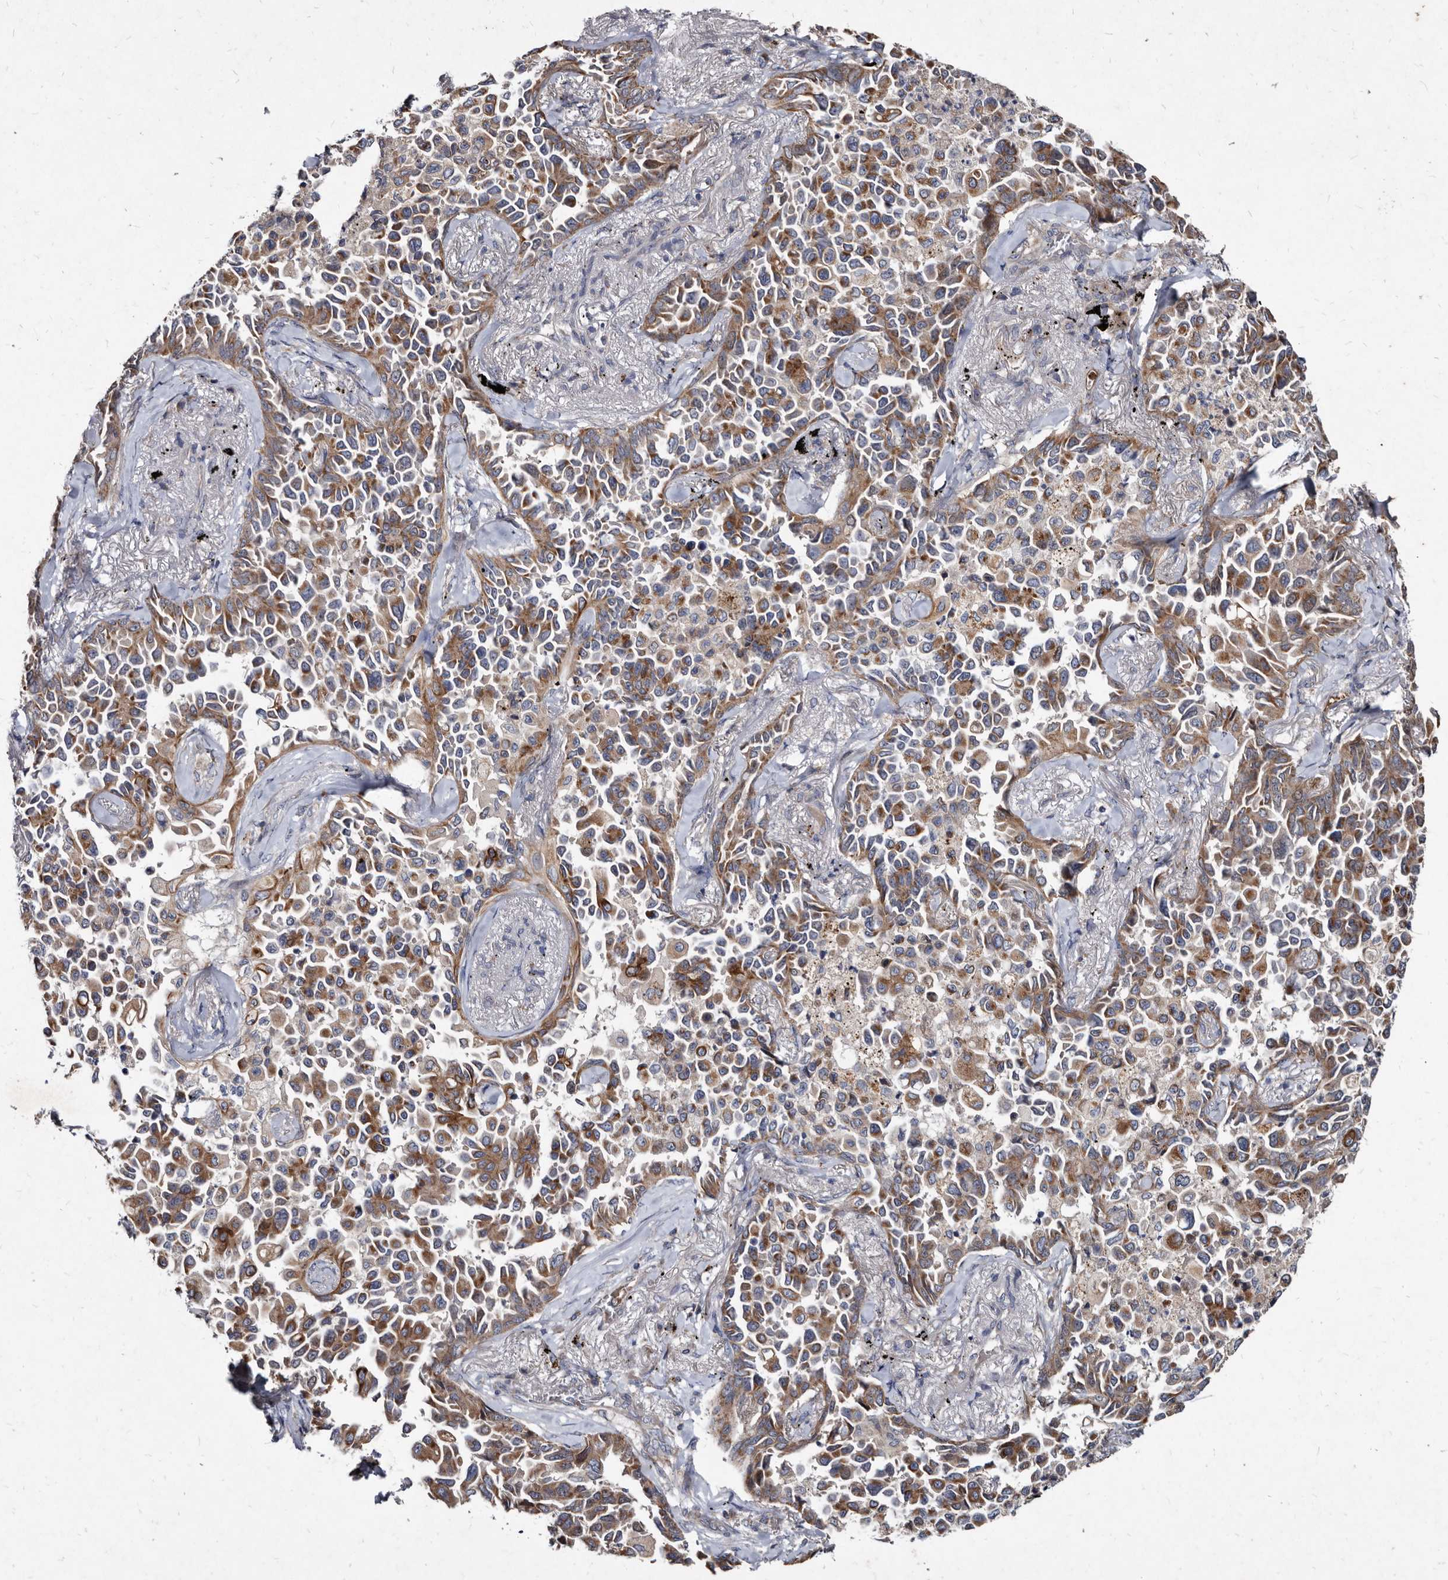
{"staining": {"intensity": "moderate", "quantity": ">75%", "location": "cytoplasmic/membranous"}, "tissue": "lung cancer", "cell_type": "Tumor cells", "image_type": "cancer", "snomed": [{"axis": "morphology", "description": "Adenocarcinoma, NOS"}, {"axis": "topography", "description": "Lung"}], "caption": "The immunohistochemical stain highlights moderate cytoplasmic/membranous staining in tumor cells of lung cancer tissue. The staining is performed using DAB brown chromogen to label protein expression. The nuclei are counter-stained blue using hematoxylin.", "gene": "YPEL3", "patient": {"sex": "female", "age": 67}}